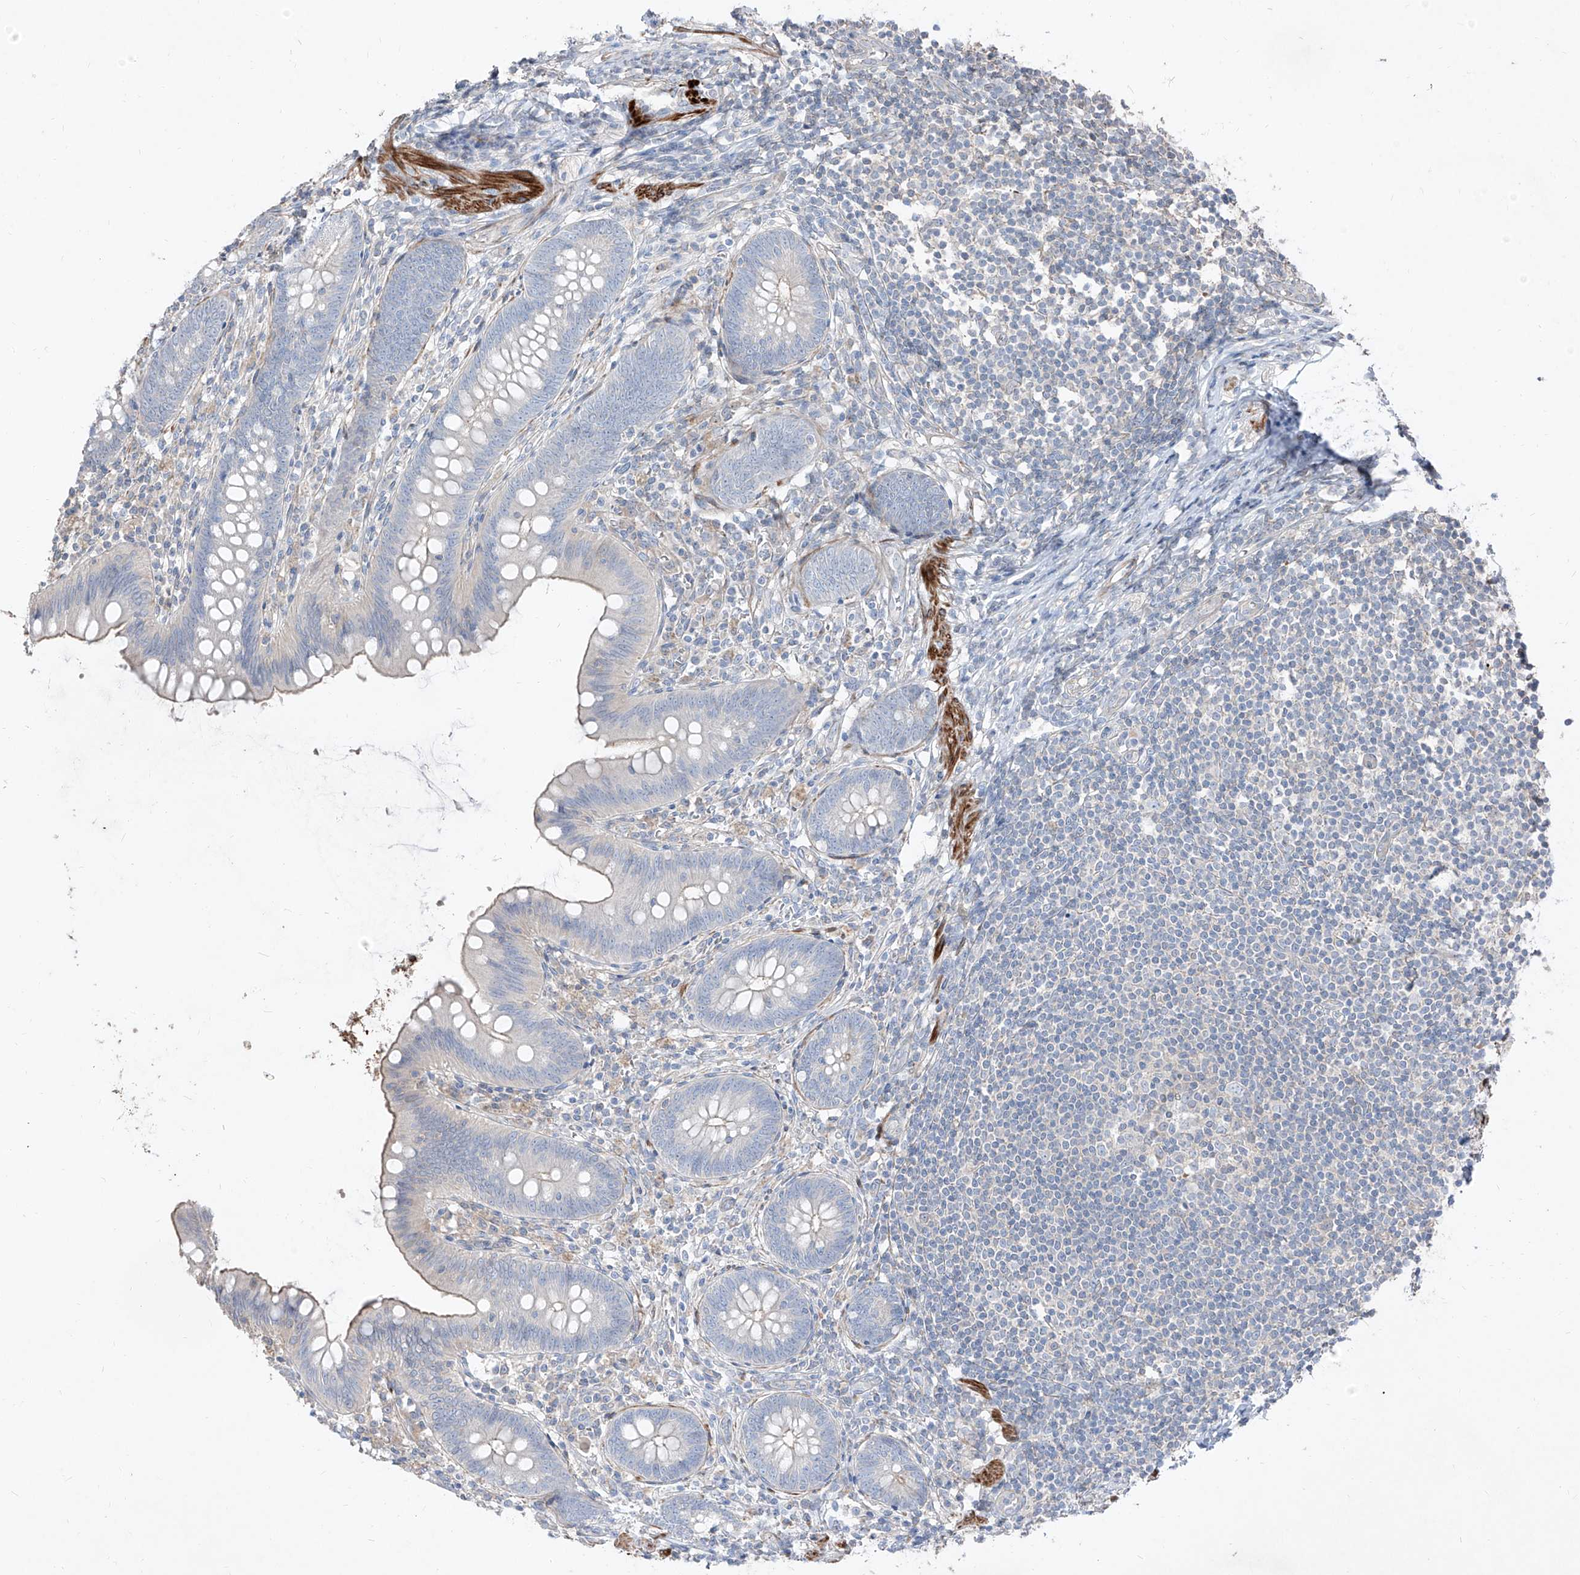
{"staining": {"intensity": "negative", "quantity": "none", "location": "none"}, "tissue": "appendix", "cell_type": "Glandular cells", "image_type": "normal", "snomed": [{"axis": "morphology", "description": "Normal tissue, NOS"}, {"axis": "topography", "description": "Appendix"}], "caption": "This is an immunohistochemistry (IHC) micrograph of benign appendix. There is no staining in glandular cells.", "gene": "UFD1", "patient": {"sex": "female", "age": 62}}